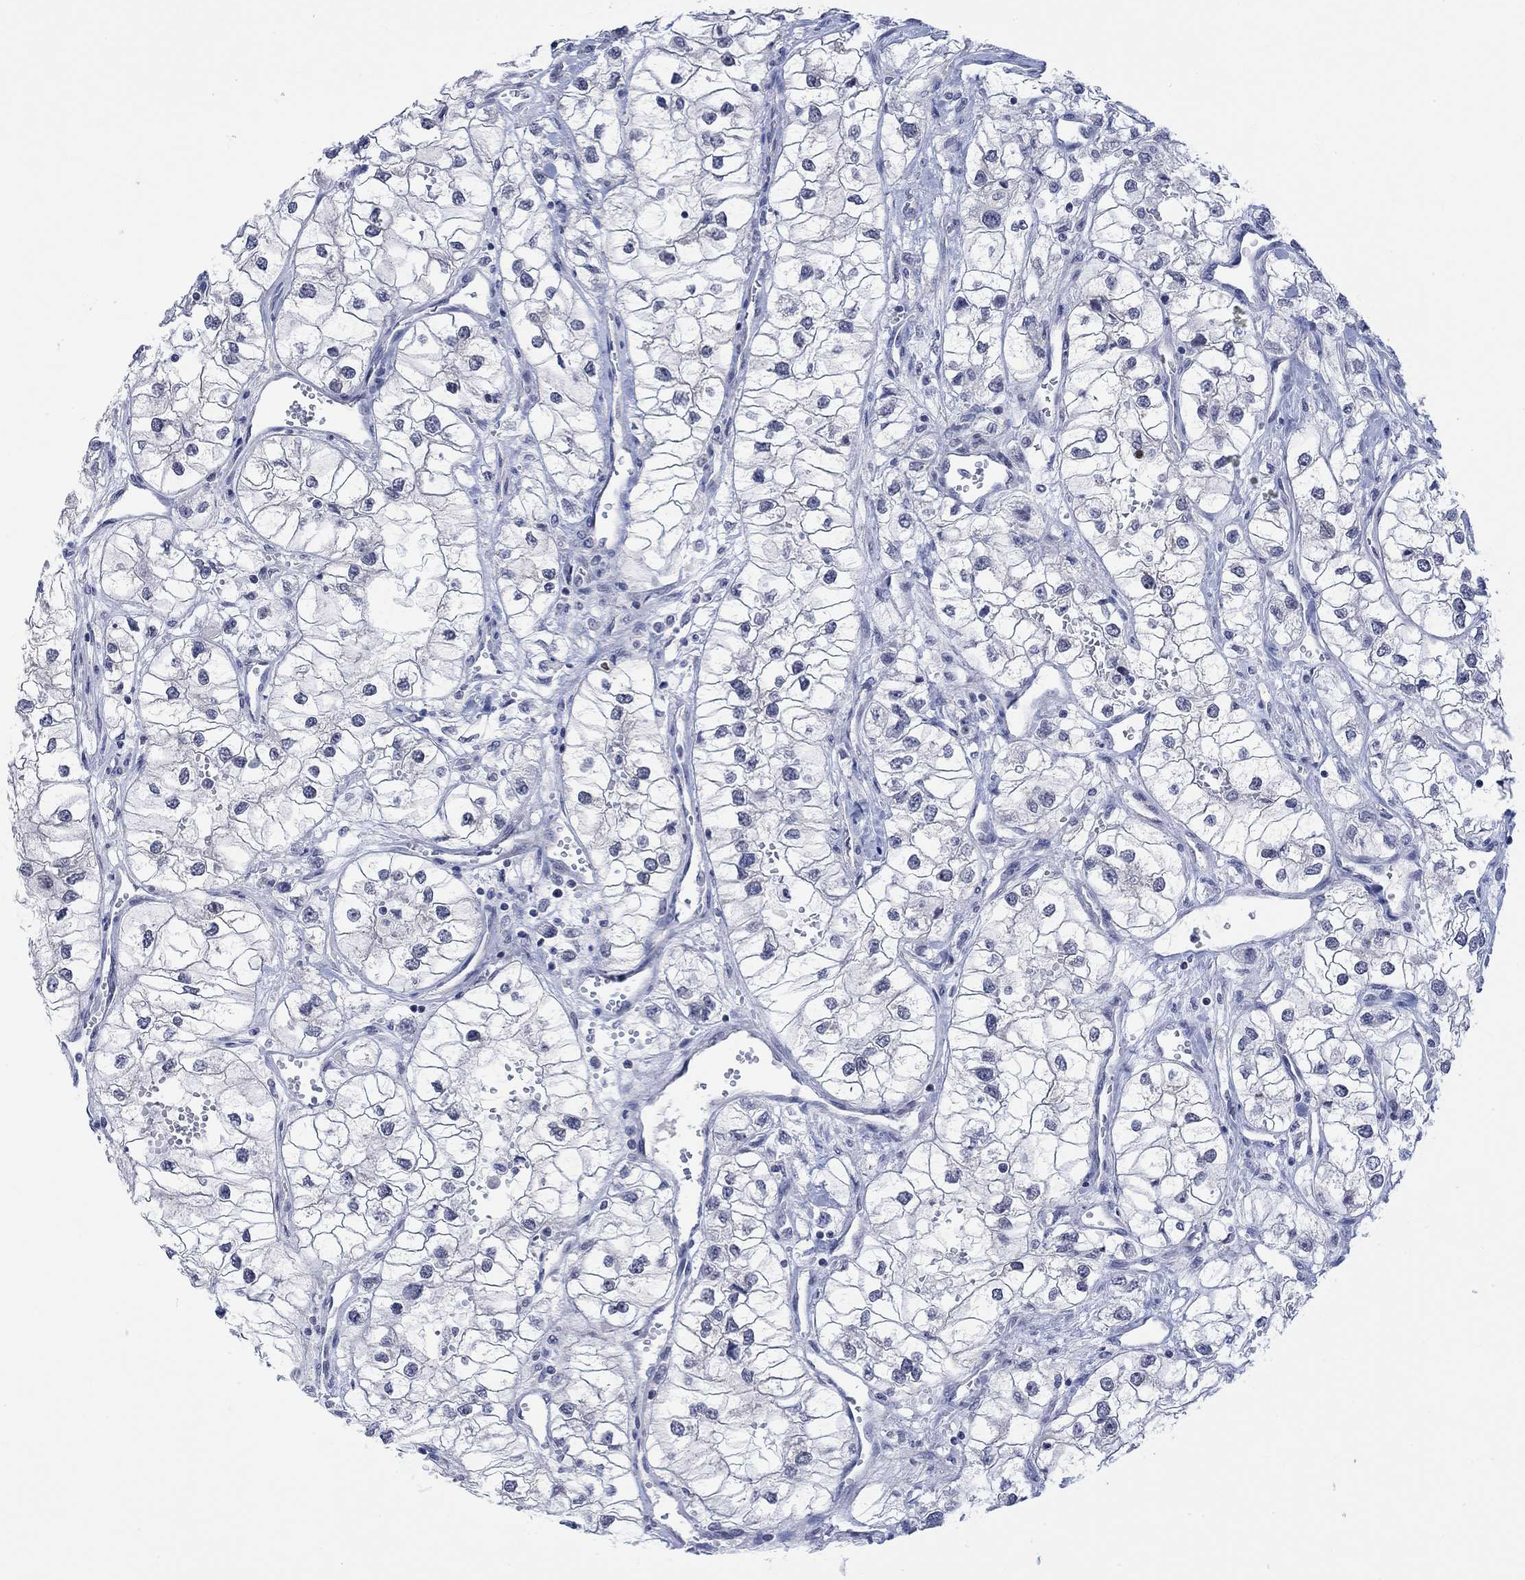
{"staining": {"intensity": "negative", "quantity": "none", "location": "none"}, "tissue": "renal cancer", "cell_type": "Tumor cells", "image_type": "cancer", "snomed": [{"axis": "morphology", "description": "Adenocarcinoma, NOS"}, {"axis": "topography", "description": "Kidney"}], "caption": "Immunohistochemistry micrograph of human renal cancer stained for a protein (brown), which demonstrates no staining in tumor cells. (DAB (3,3'-diaminobenzidine) IHC visualized using brightfield microscopy, high magnification).", "gene": "DCX", "patient": {"sex": "male", "age": 59}}